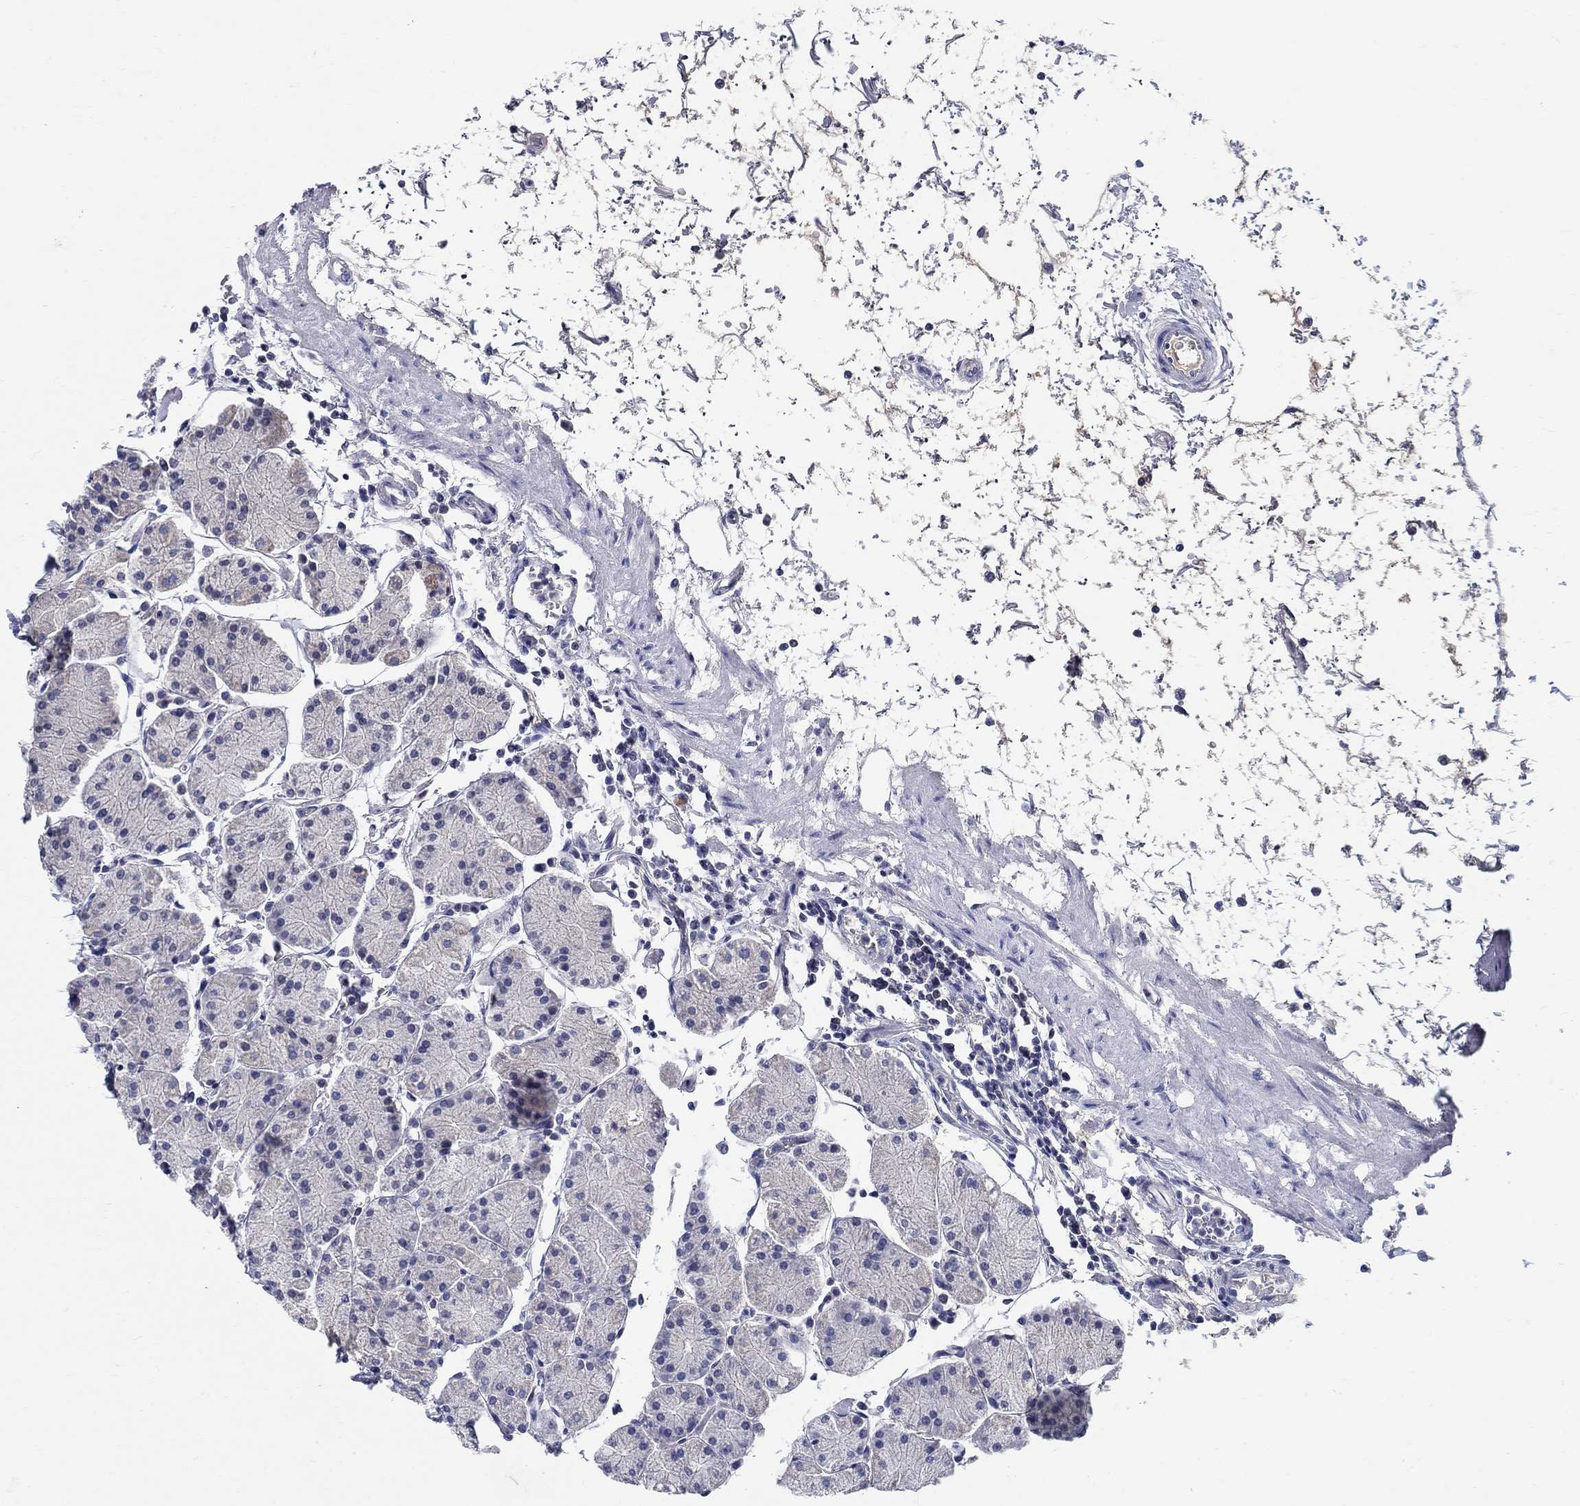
{"staining": {"intensity": "negative", "quantity": "none", "location": "none"}, "tissue": "stomach", "cell_type": "Glandular cells", "image_type": "normal", "snomed": [{"axis": "morphology", "description": "Normal tissue, NOS"}, {"axis": "topography", "description": "Stomach"}], "caption": "This is an immunohistochemistry (IHC) histopathology image of unremarkable human stomach. There is no positivity in glandular cells.", "gene": "CRYGA", "patient": {"sex": "male", "age": 54}}